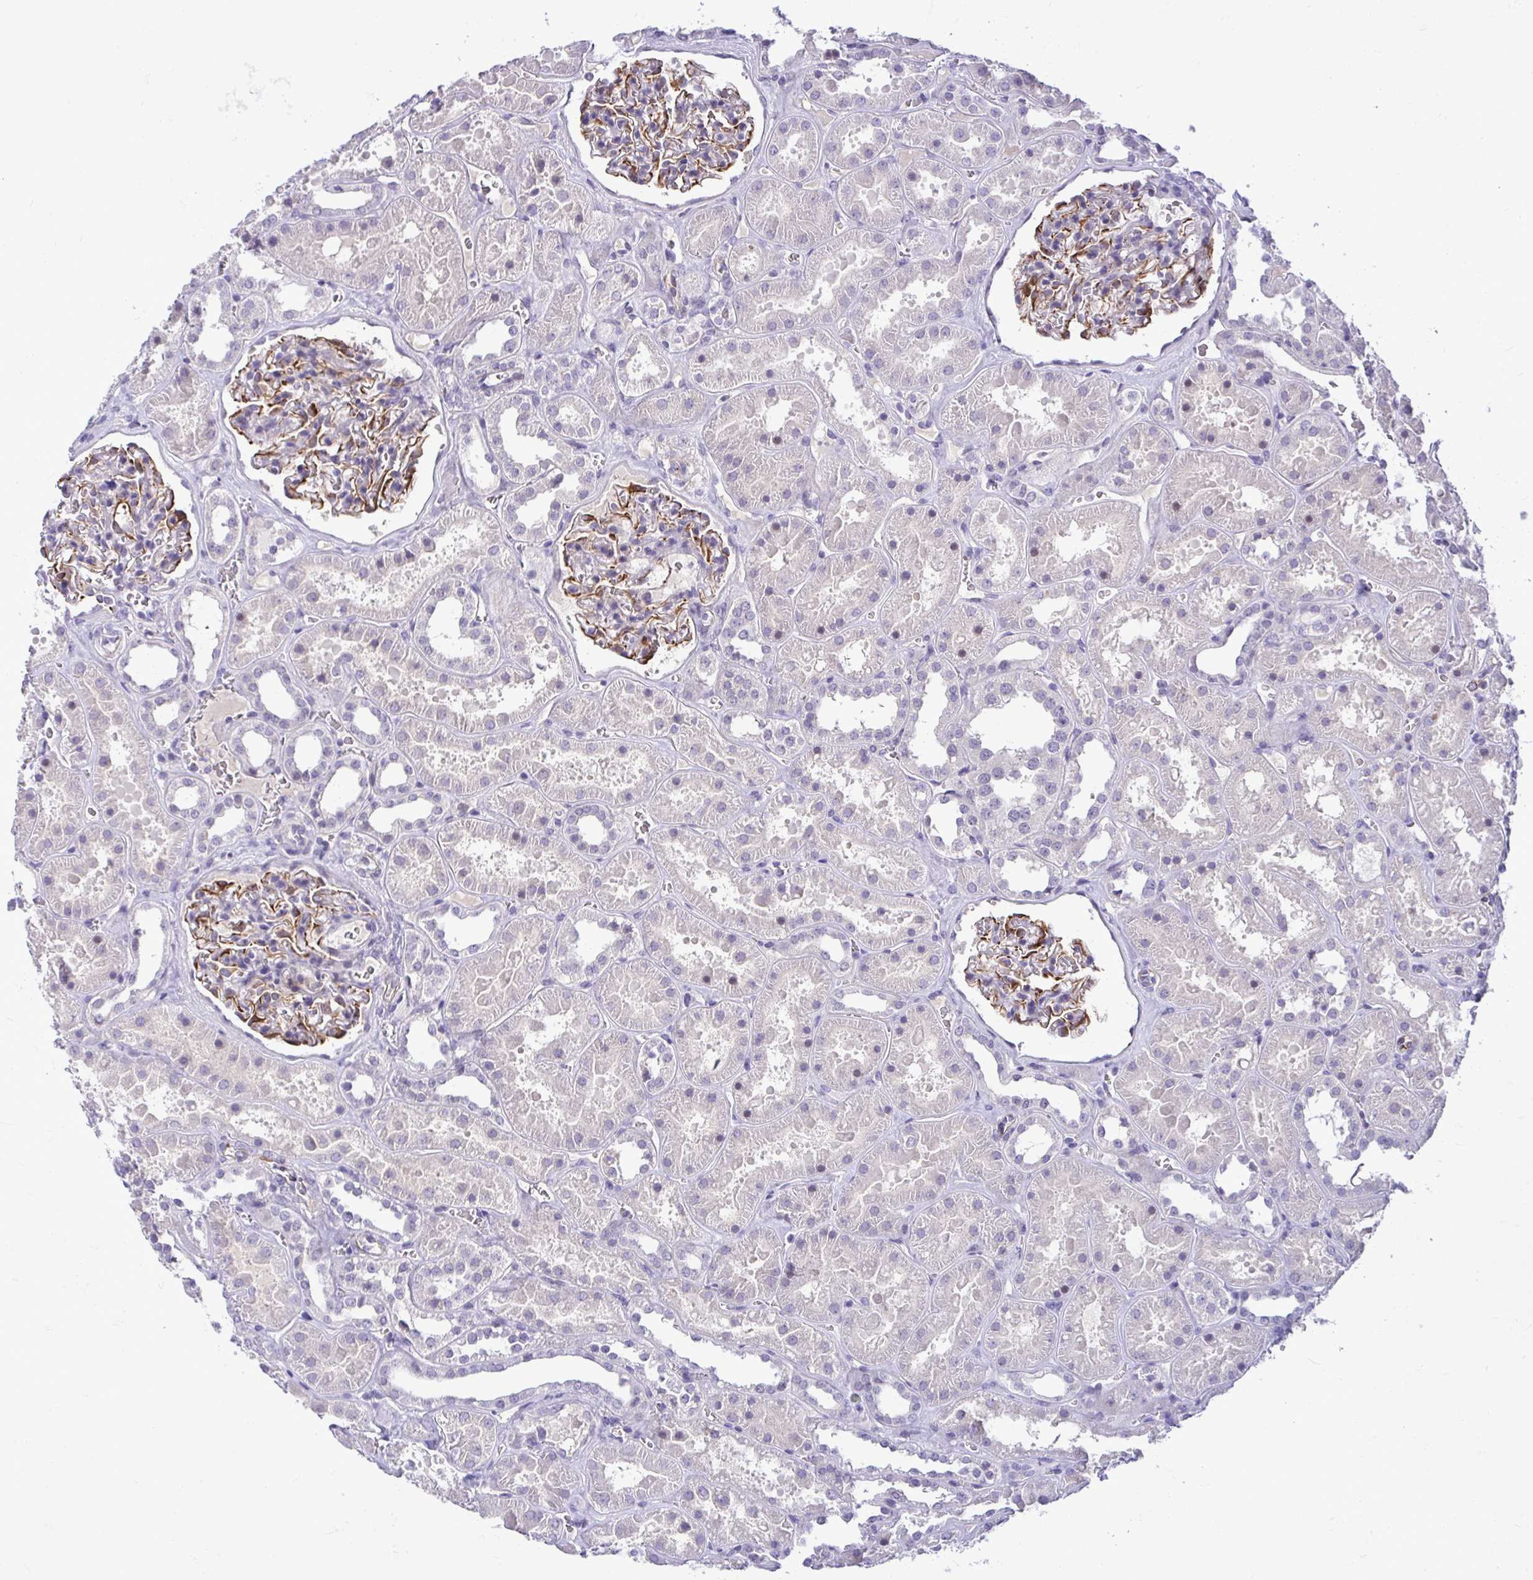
{"staining": {"intensity": "strong", "quantity": "<25%", "location": "cytoplasmic/membranous"}, "tissue": "kidney", "cell_type": "Cells in glomeruli", "image_type": "normal", "snomed": [{"axis": "morphology", "description": "Normal tissue, NOS"}, {"axis": "topography", "description": "Kidney"}], "caption": "Cells in glomeruli show medium levels of strong cytoplasmic/membranous expression in about <25% of cells in normal human kidney.", "gene": "CDC20", "patient": {"sex": "female", "age": 41}}